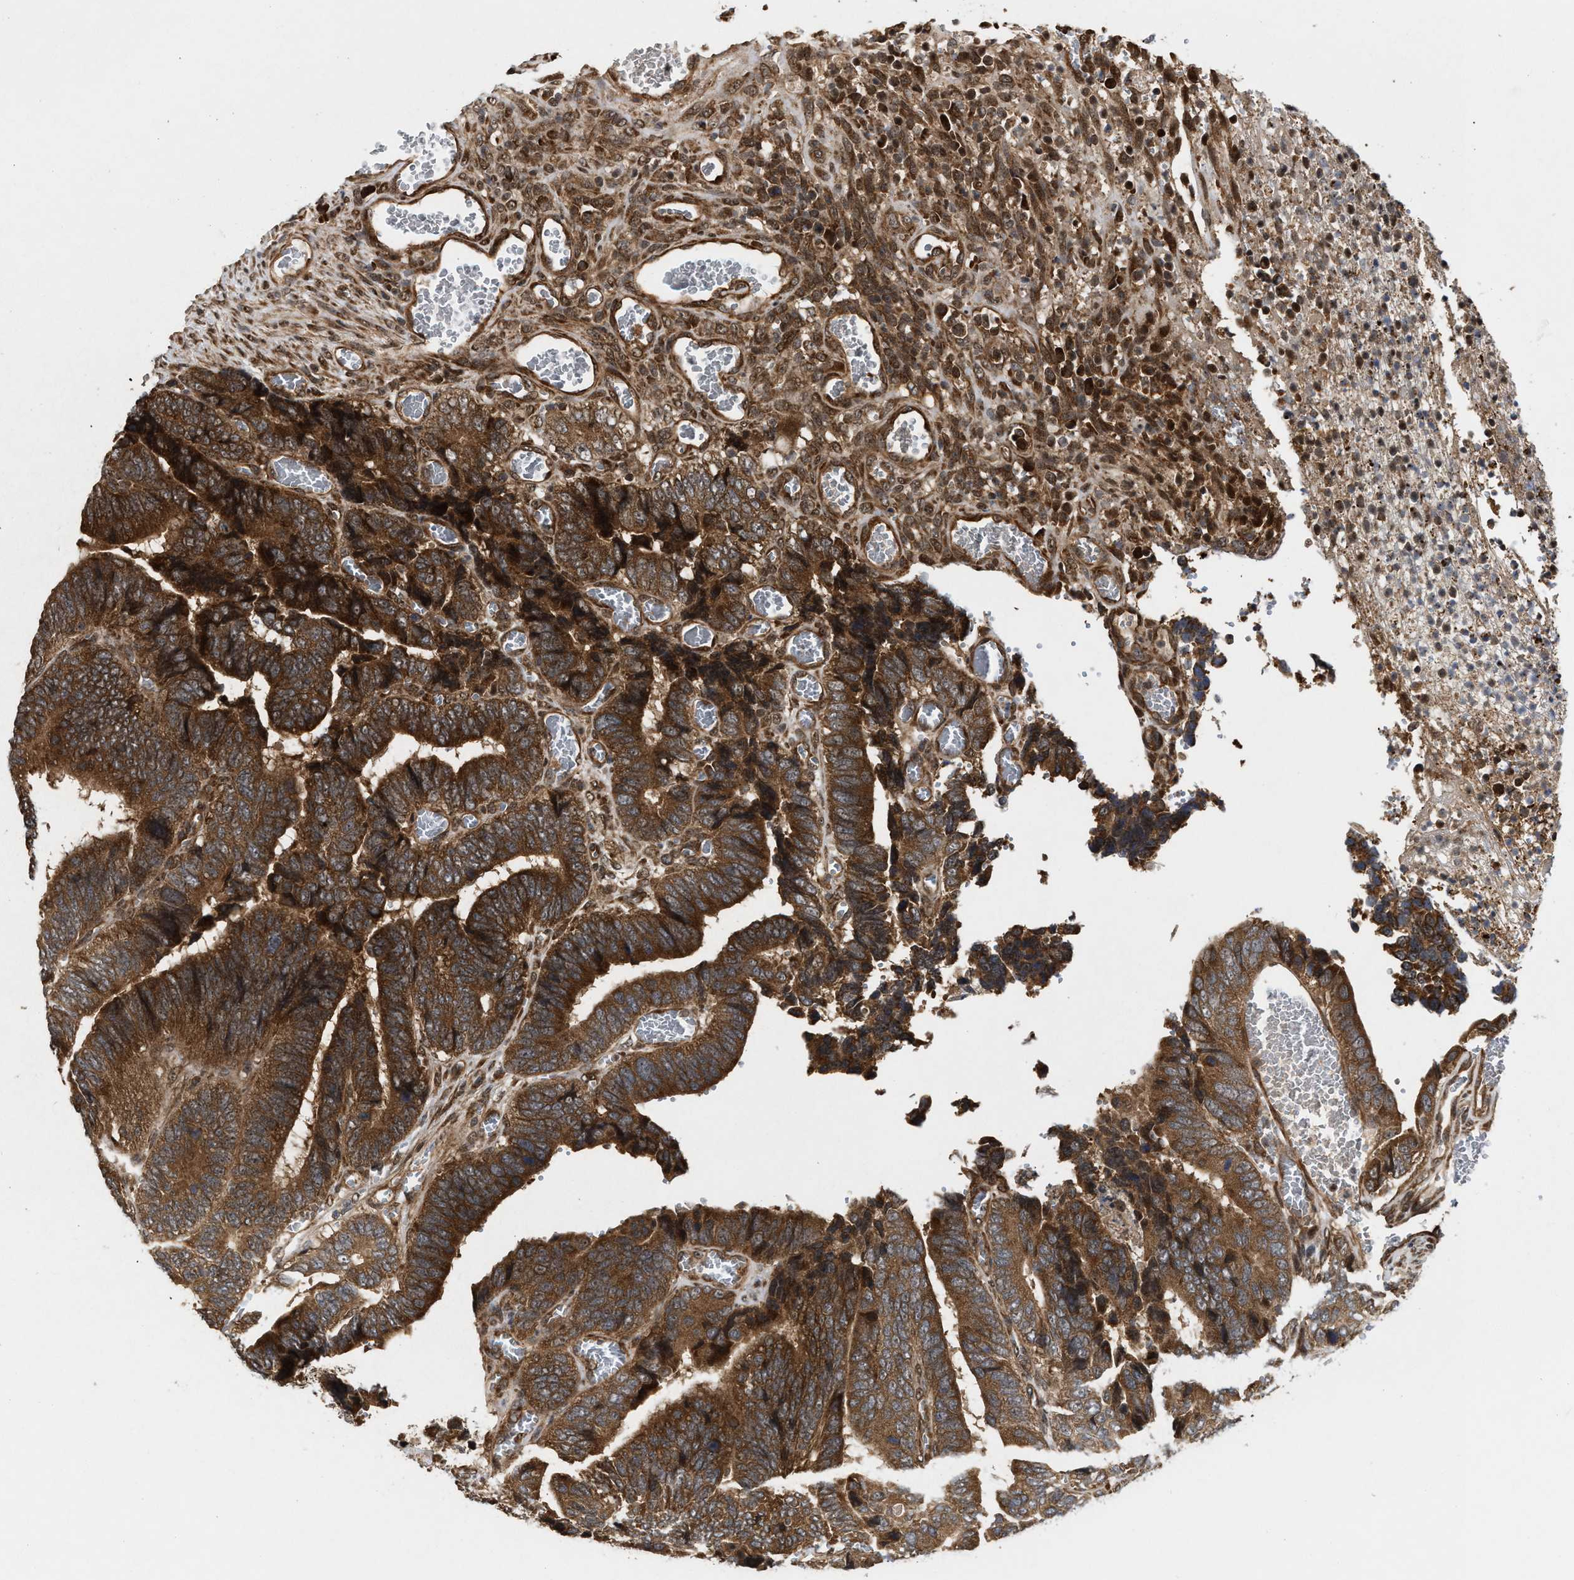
{"staining": {"intensity": "strong", "quantity": ">75%", "location": "cytoplasmic/membranous"}, "tissue": "colorectal cancer", "cell_type": "Tumor cells", "image_type": "cancer", "snomed": [{"axis": "morphology", "description": "Adenocarcinoma, NOS"}, {"axis": "topography", "description": "Colon"}], "caption": "Human adenocarcinoma (colorectal) stained with a brown dye exhibits strong cytoplasmic/membranous positive positivity in about >75% of tumor cells.", "gene": "CFLAR", "patient": {"sex": "male", "age": 72}}